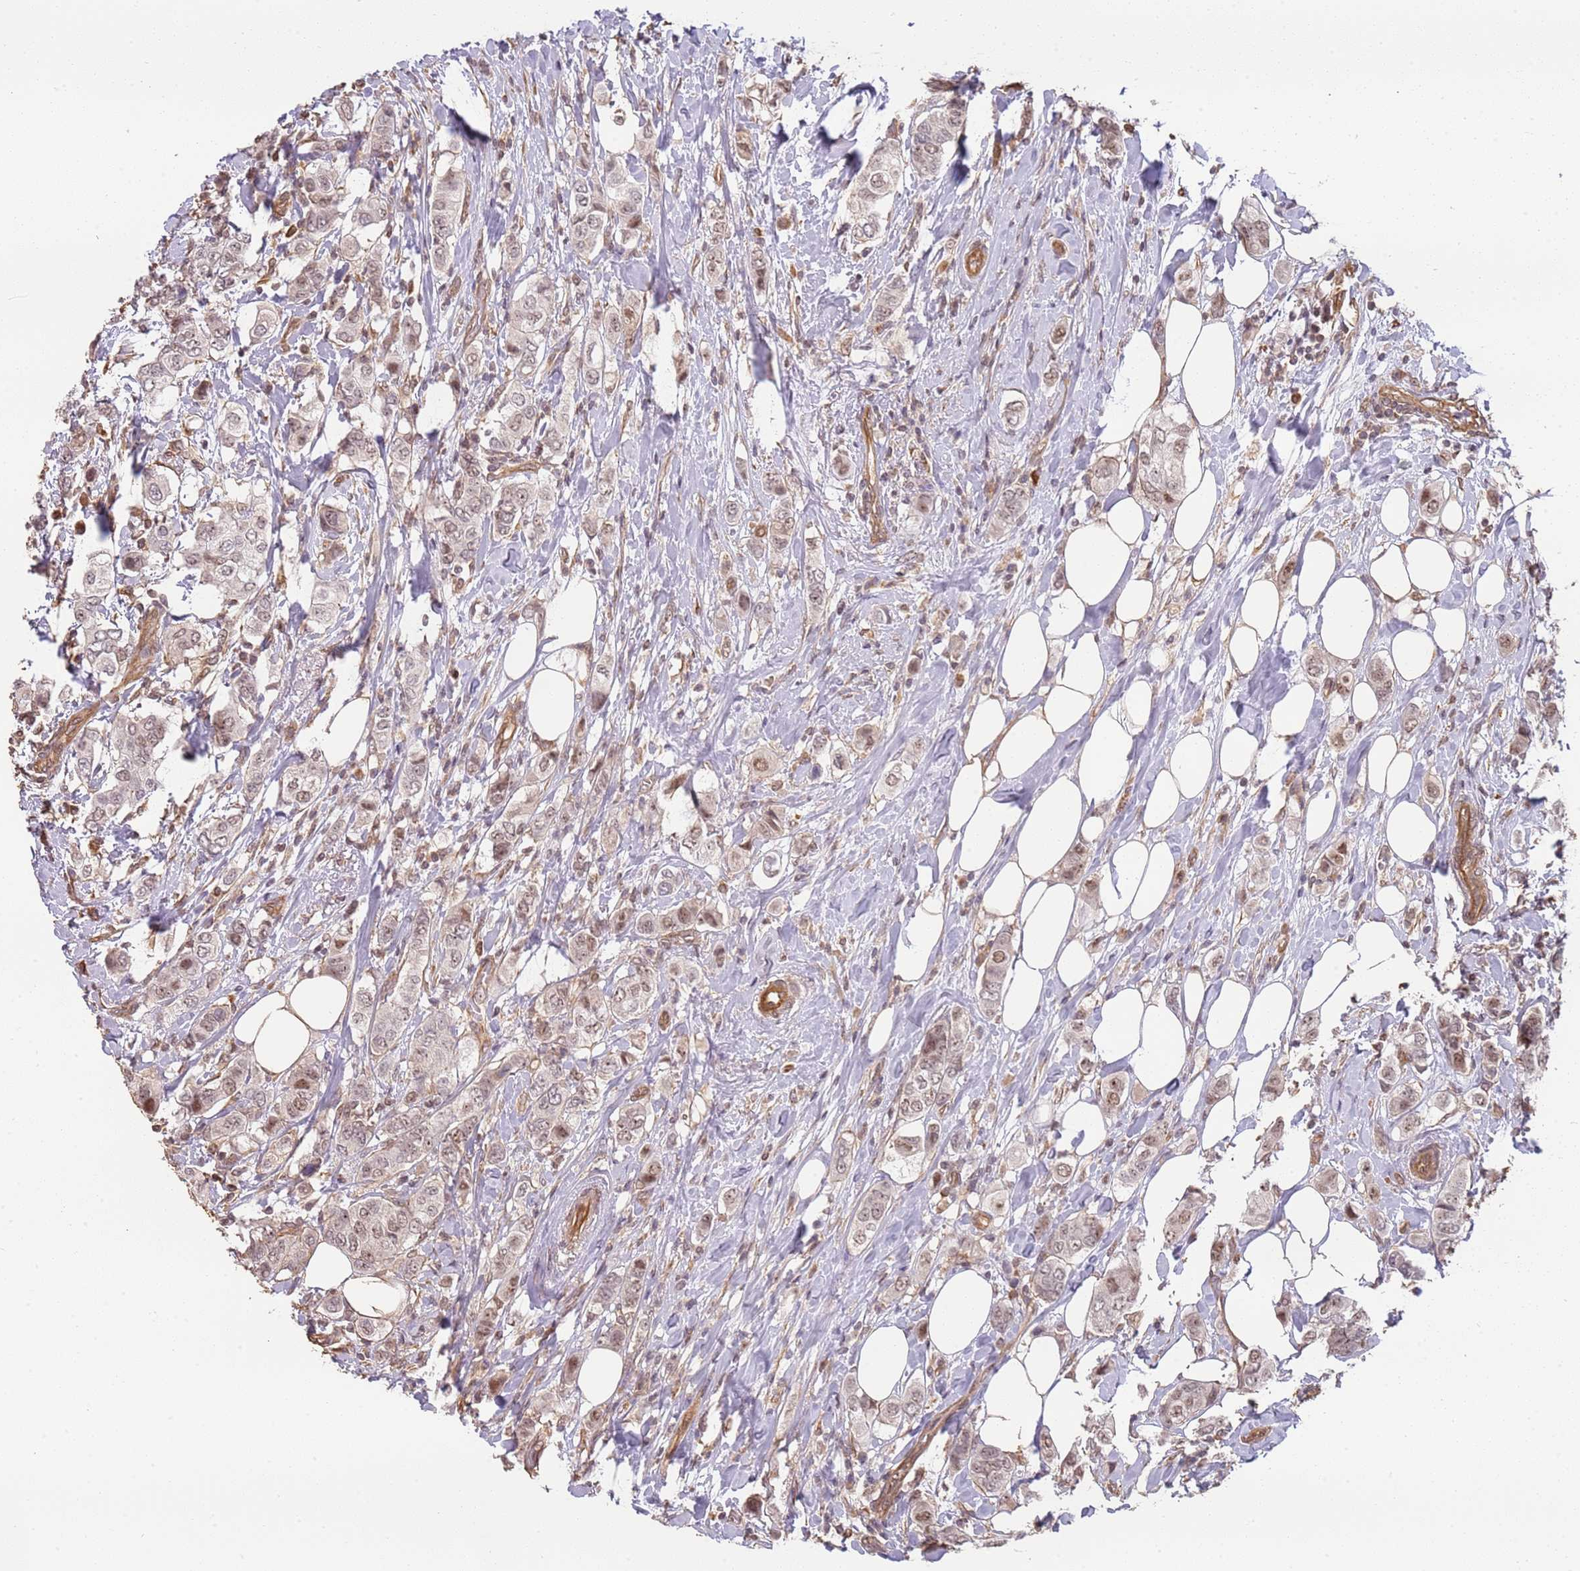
{"staining": {"intensity": "weak", "quantity": "25%-75%", "location": "nuclear"}, "tissue": "breast cancer", "cell_type": "Tumor cells", "image_type": "cancer", "snomed": [{"axis": "morphology", "description": "Lobular carcinoma"}, {"axis": "topography", "description": "Breast"}], "caption": "Weak nuclear positivity is identified in about 25%-75% of tumor cells in breast cancer. (DAB IHC with brightfield microscopy, high magnification).", "gene": "SURF2", "patient": {"sex": "female", "age": 51}}